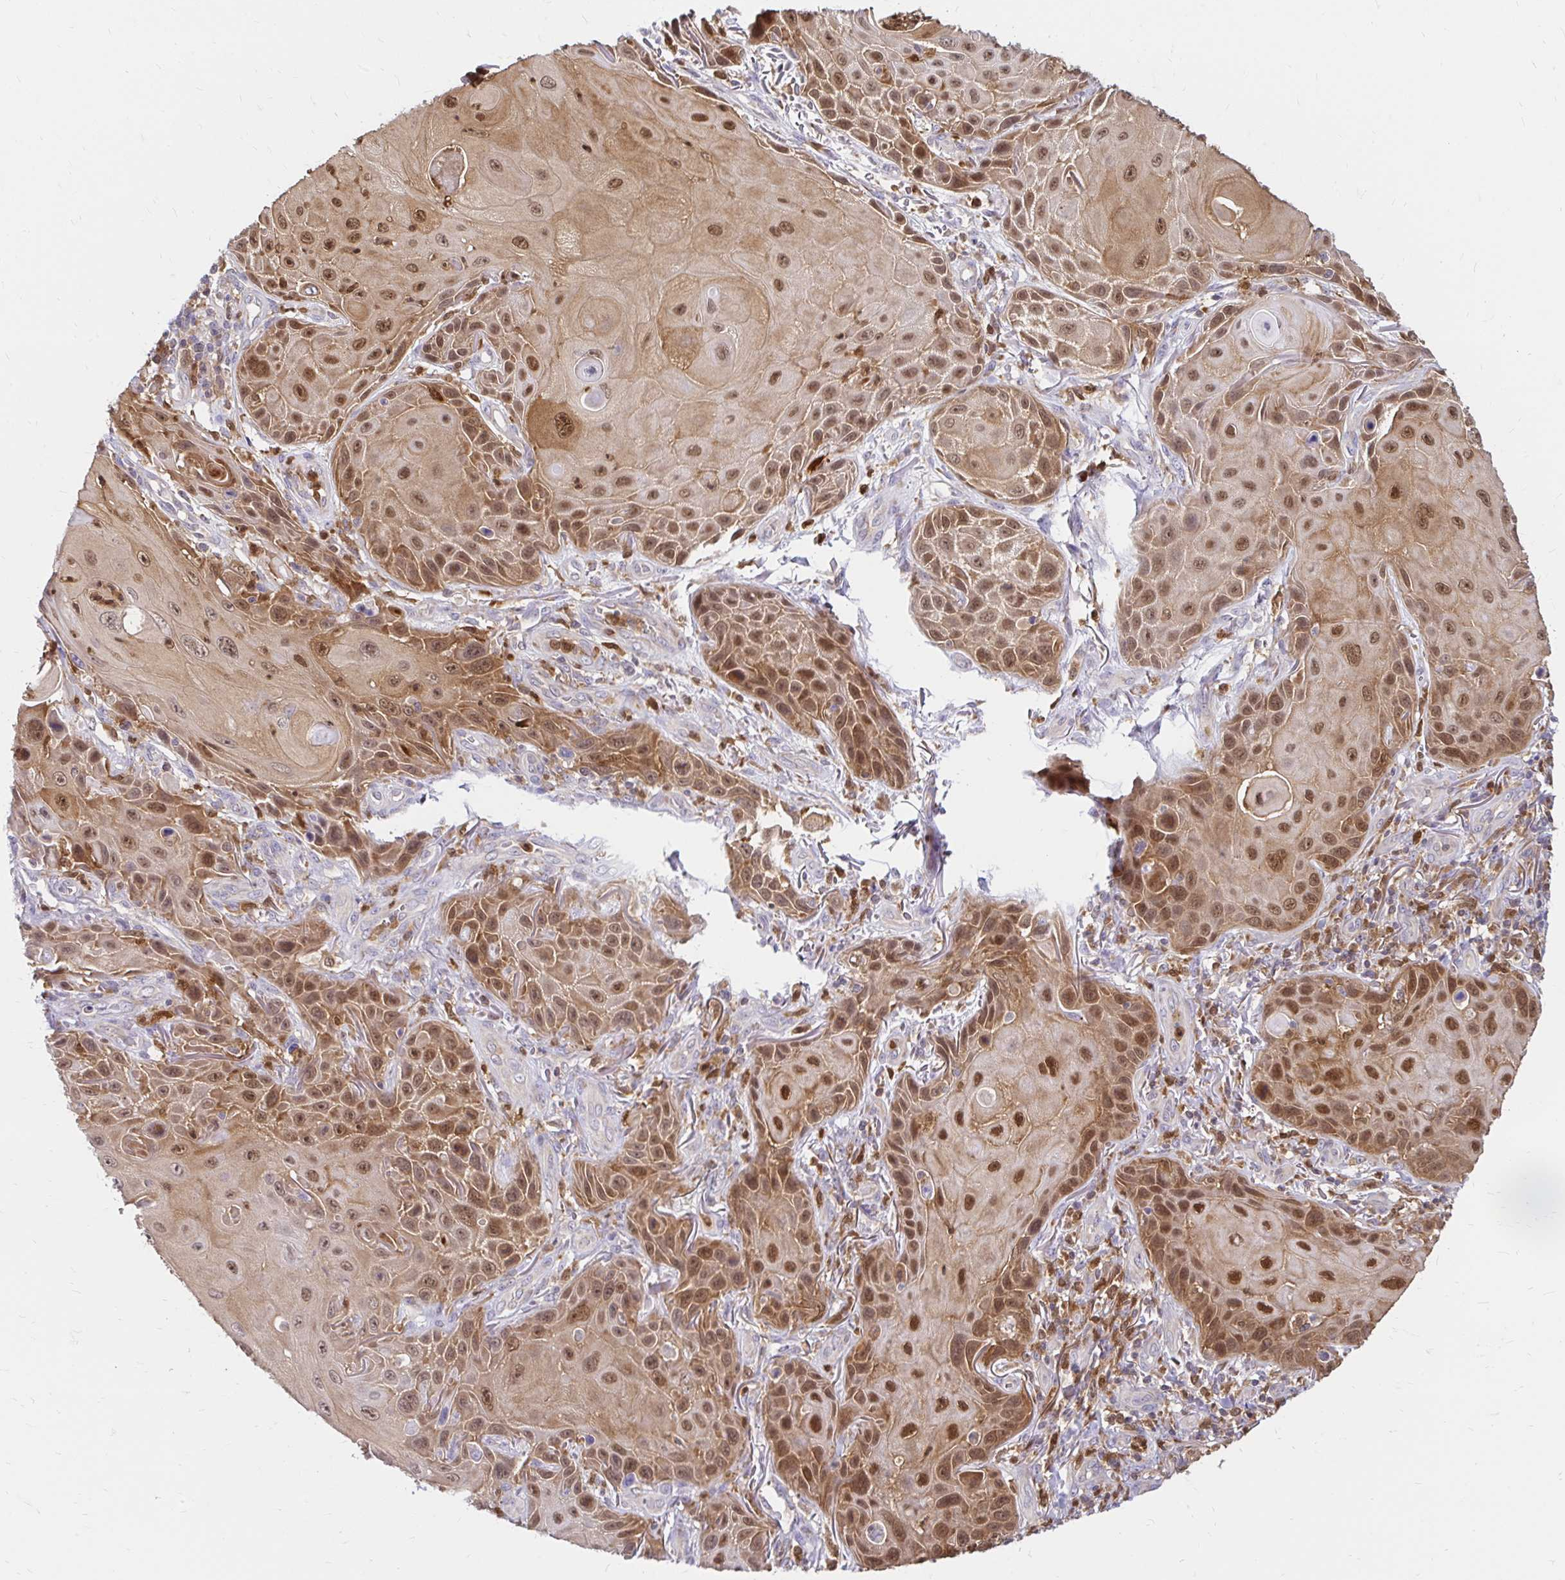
{"staining": {"intensity": "moderate", "quantity": ">75%", "location": "cytoplasmic/membranous,nuclear"}, "tissue": "skin cancer", "cell_type": "Tumor cells", "image_type": "cancer", "snomed": [{"axis": "morphology", "description": "Squamous cell carcinoma, NOS"}, {"axis": "topography", "description": "Skin"}], "caption": "High-power microscopy captured an immunohistochemistry (IHC) micrograph of squamous cell carcinoma (skin), revealing moderate cytoplasmic/membranous and nuclear expression in about >75% of tumor cells. (DAB (3,3'-diaminobenzidine) = brown stain, brightfield microscopy at high magnification).", "gene": "PYCARD", "patient": {"sex": "female", "age": 94}}